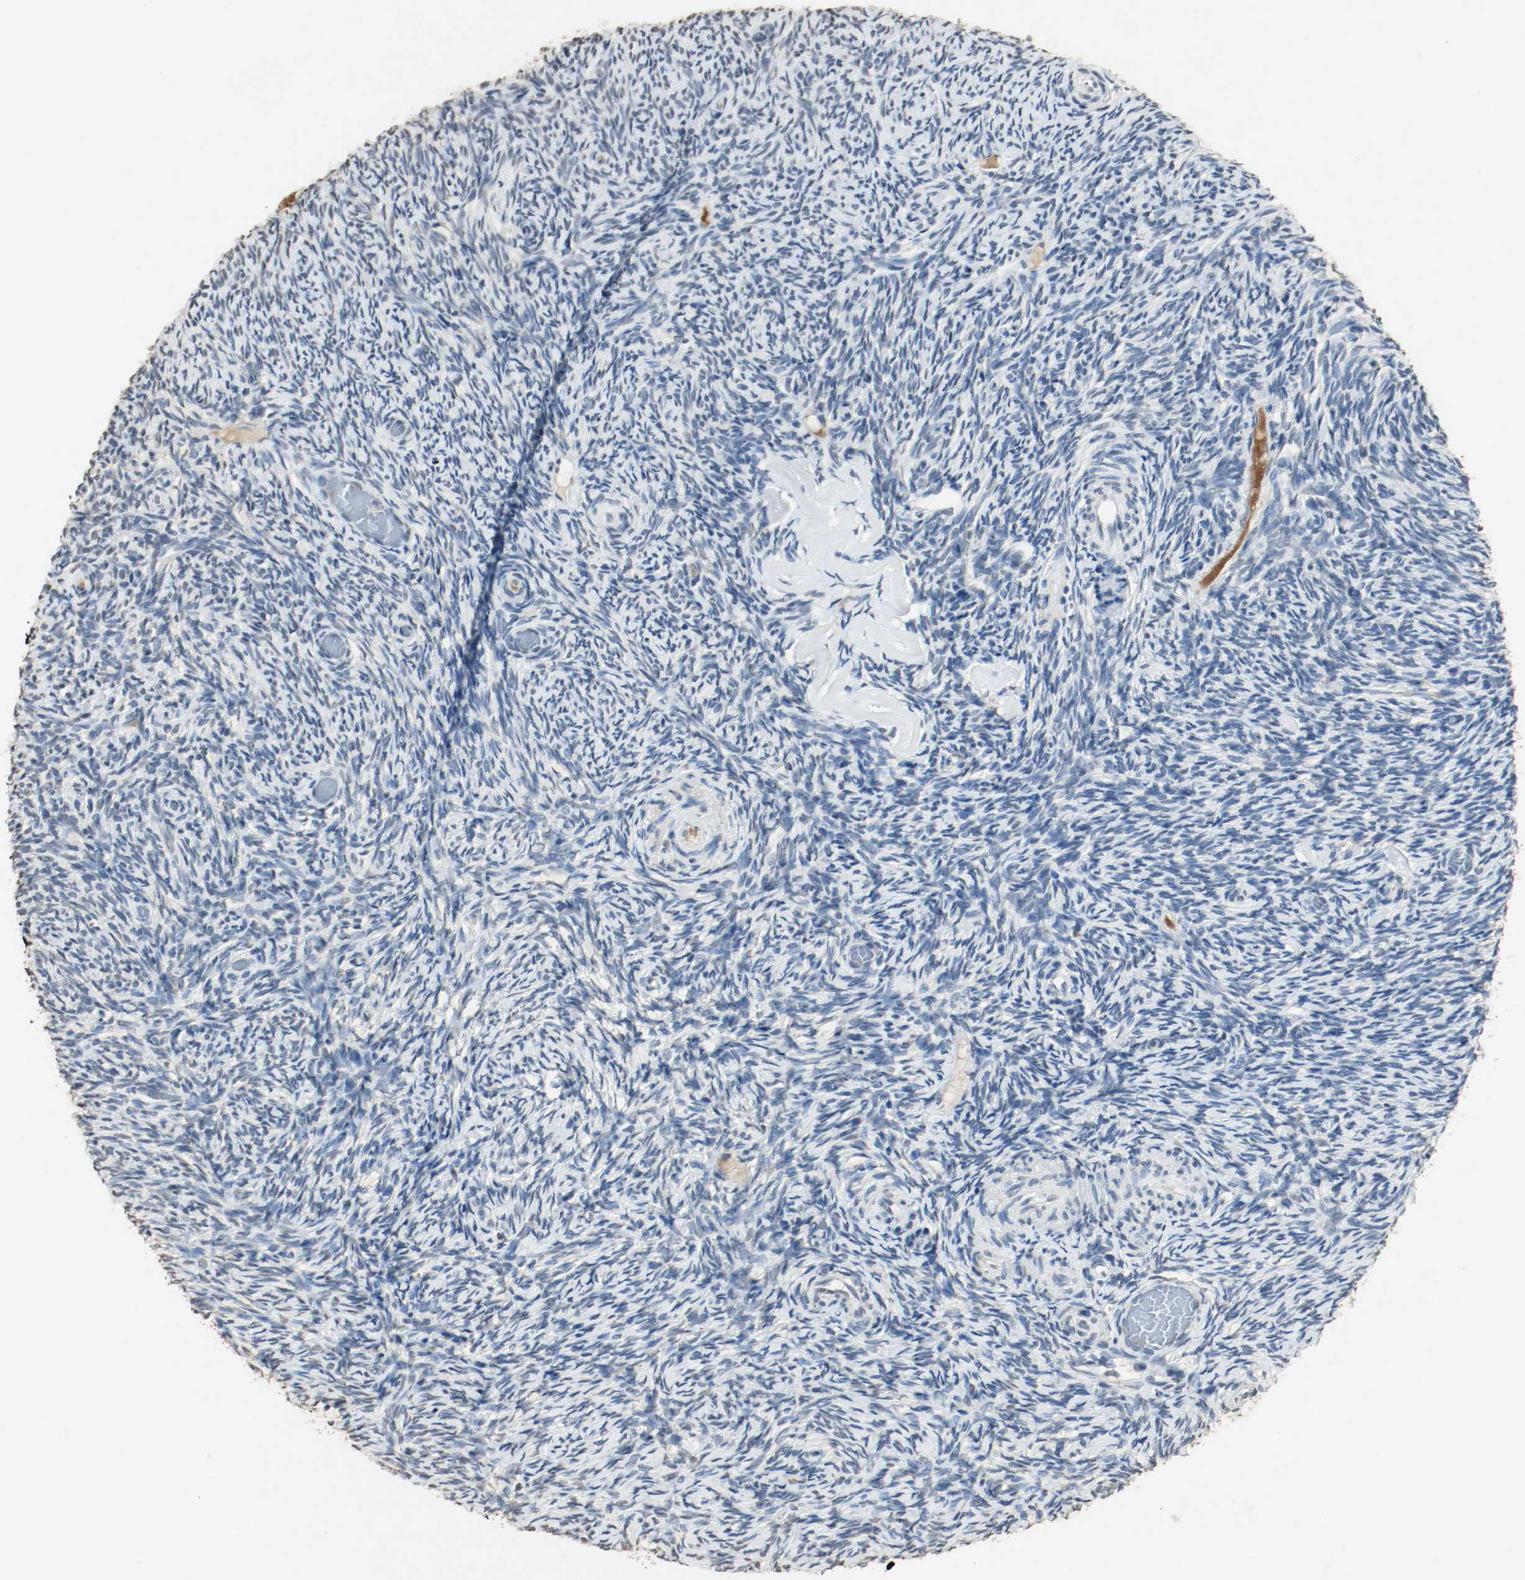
{"staining": {"intensity": "moderate", "quantity": "<25%", "location": "nuclear"}, "tissue": "ovary", "cell_type": "Ovarian stroma cells", "image_type": "normal", "snomed": [{"axis": "morphology", "description": "Normal tissue, NOS"}, {"axis": "topography", "description": "Ovary"}], "caption": "Moderate nuclear expression for a protein is present in about <25% of ovarian stroma cells of unremarkable ovary using immunohistochemistry.", "gene": "DNMT1", "patient": {"sex": "female", "age": 60}}